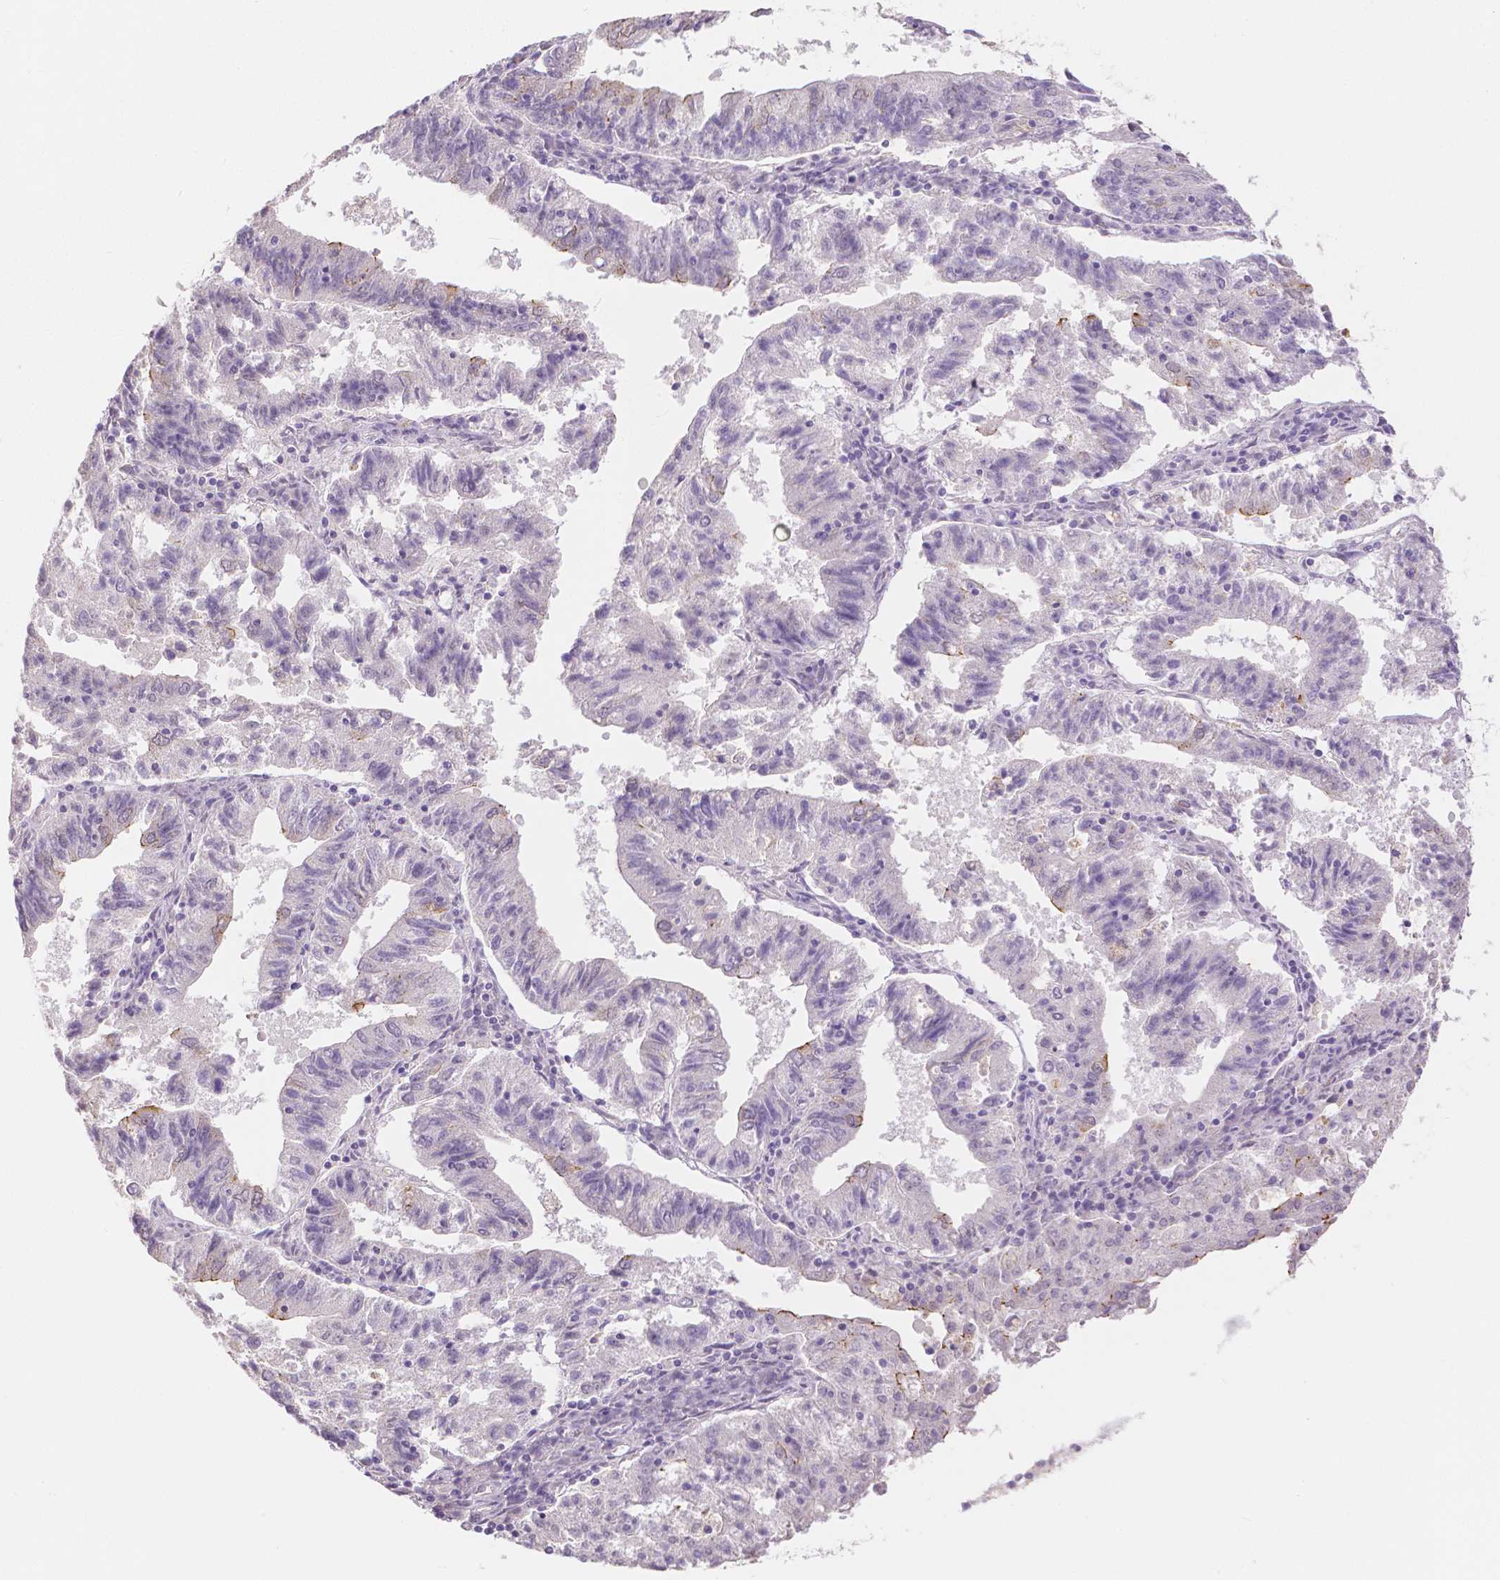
{"staining": {"intensity": "negative", "quantity": "none", "location": "none"}, "tissue": "endometrial cancer", "cell_type": "Tumor cells", "image_type": "cancer", "snomed": [{"axis": "morphology", "description": "Adenocarcinoma, NOS"}, {"axis": "topography", "description": "Endometrium"}], "caption": "Tumor cells show no significant protein staining in endometrial cancer (adenocarcinoma).", "gene": "OCLN", "patient": {"sex": "female", "age": 82}}